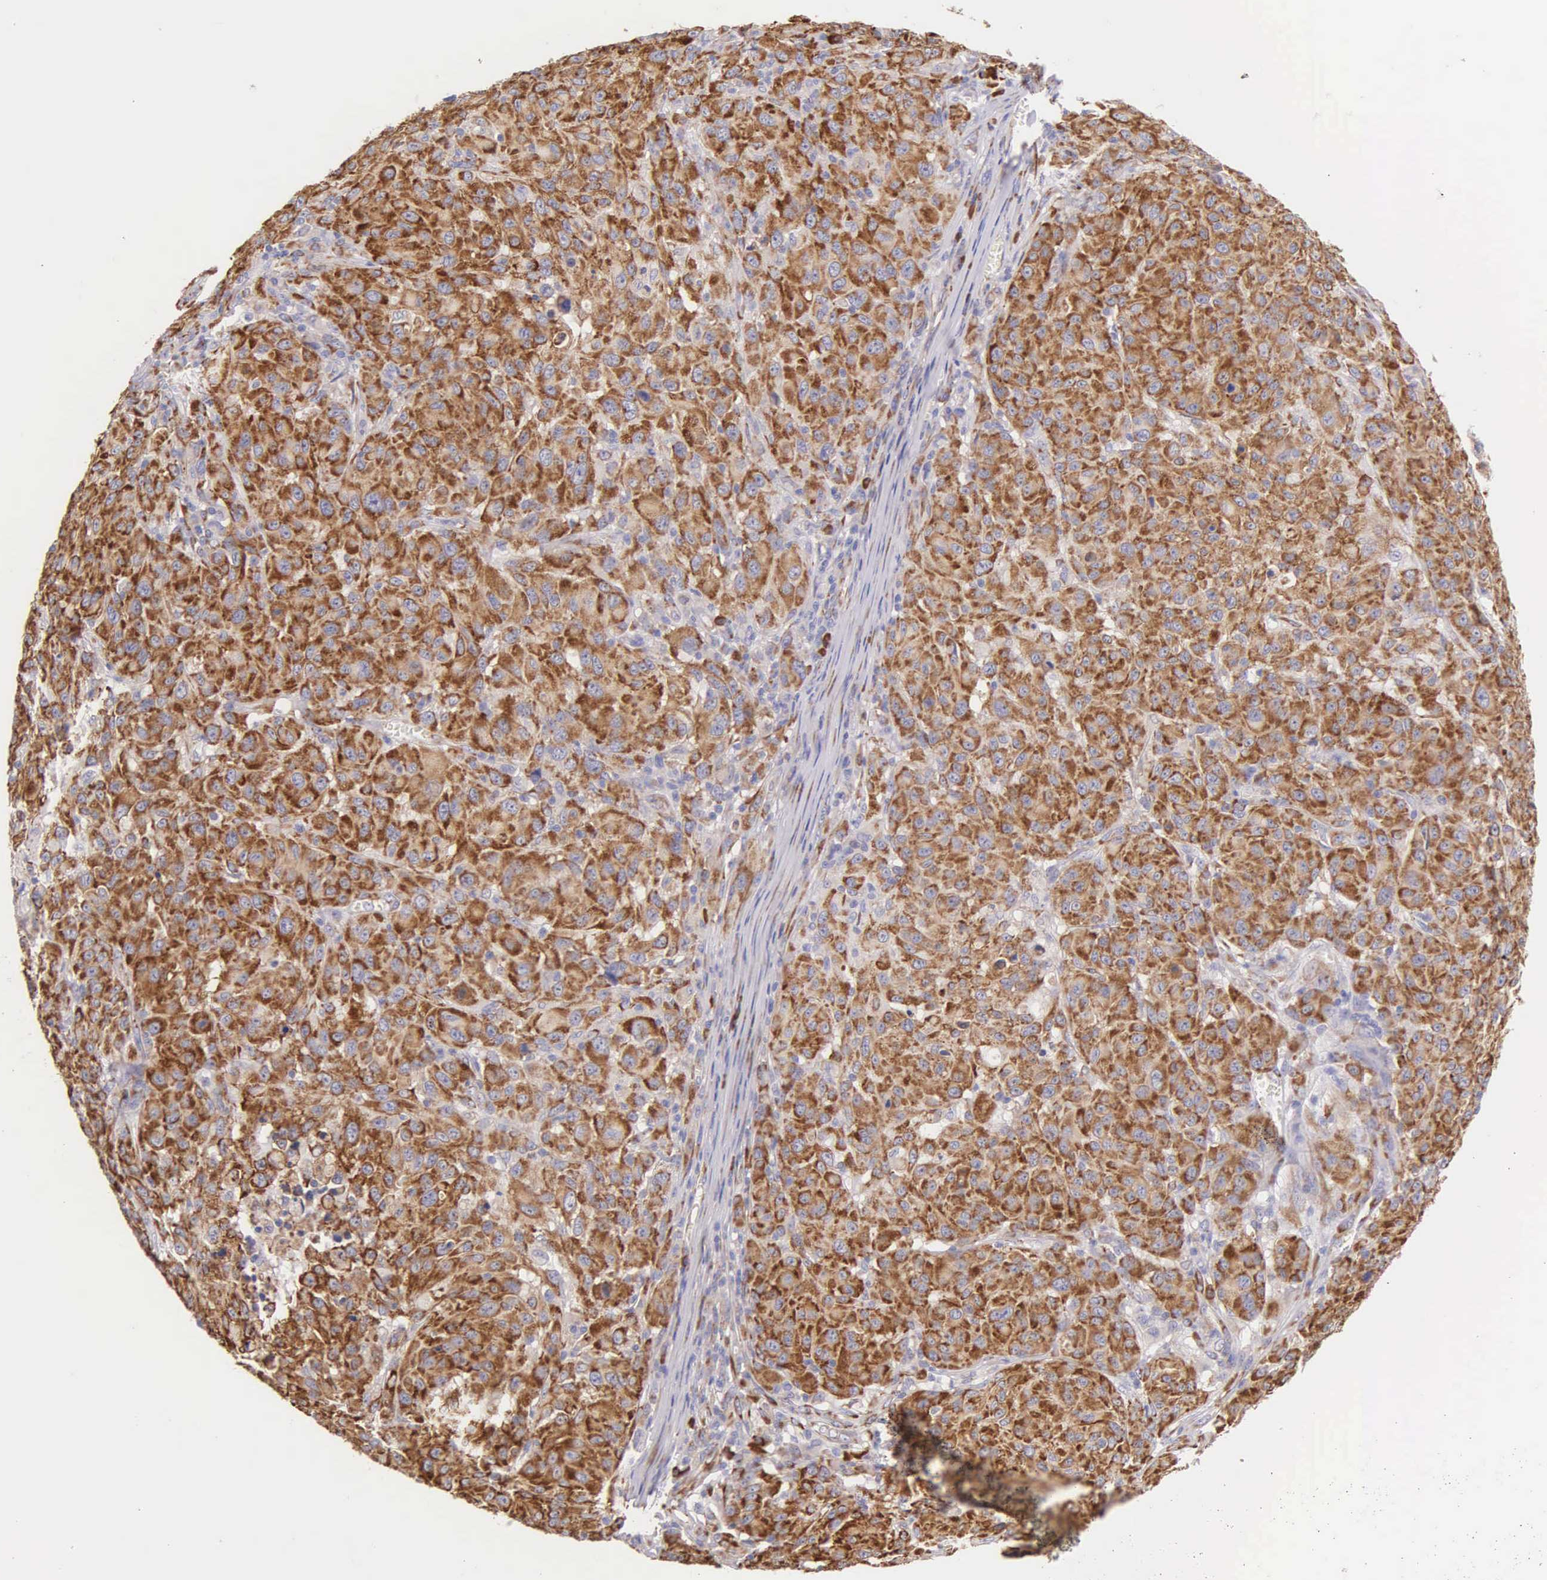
{"staining": {"intensity": "strong", "quantity": ">75%", "location": "cytoplasmic/membranous"}, "tissue": "melanoma", "cell_type": "Tumor cells", "image_type": "cancer", "snomed": [{"axis": "morphology", "description": "Malignant melanoma, NOS"}, {"axis": "topography", "description": "Skin"}], "caption": "Strong cytoplasmic/membranous protein staining is seen in about >75% of tumor cells in malignant melanoma.", "gene": "CKAP4", "patient": {"sex": "female", "age": 77}}